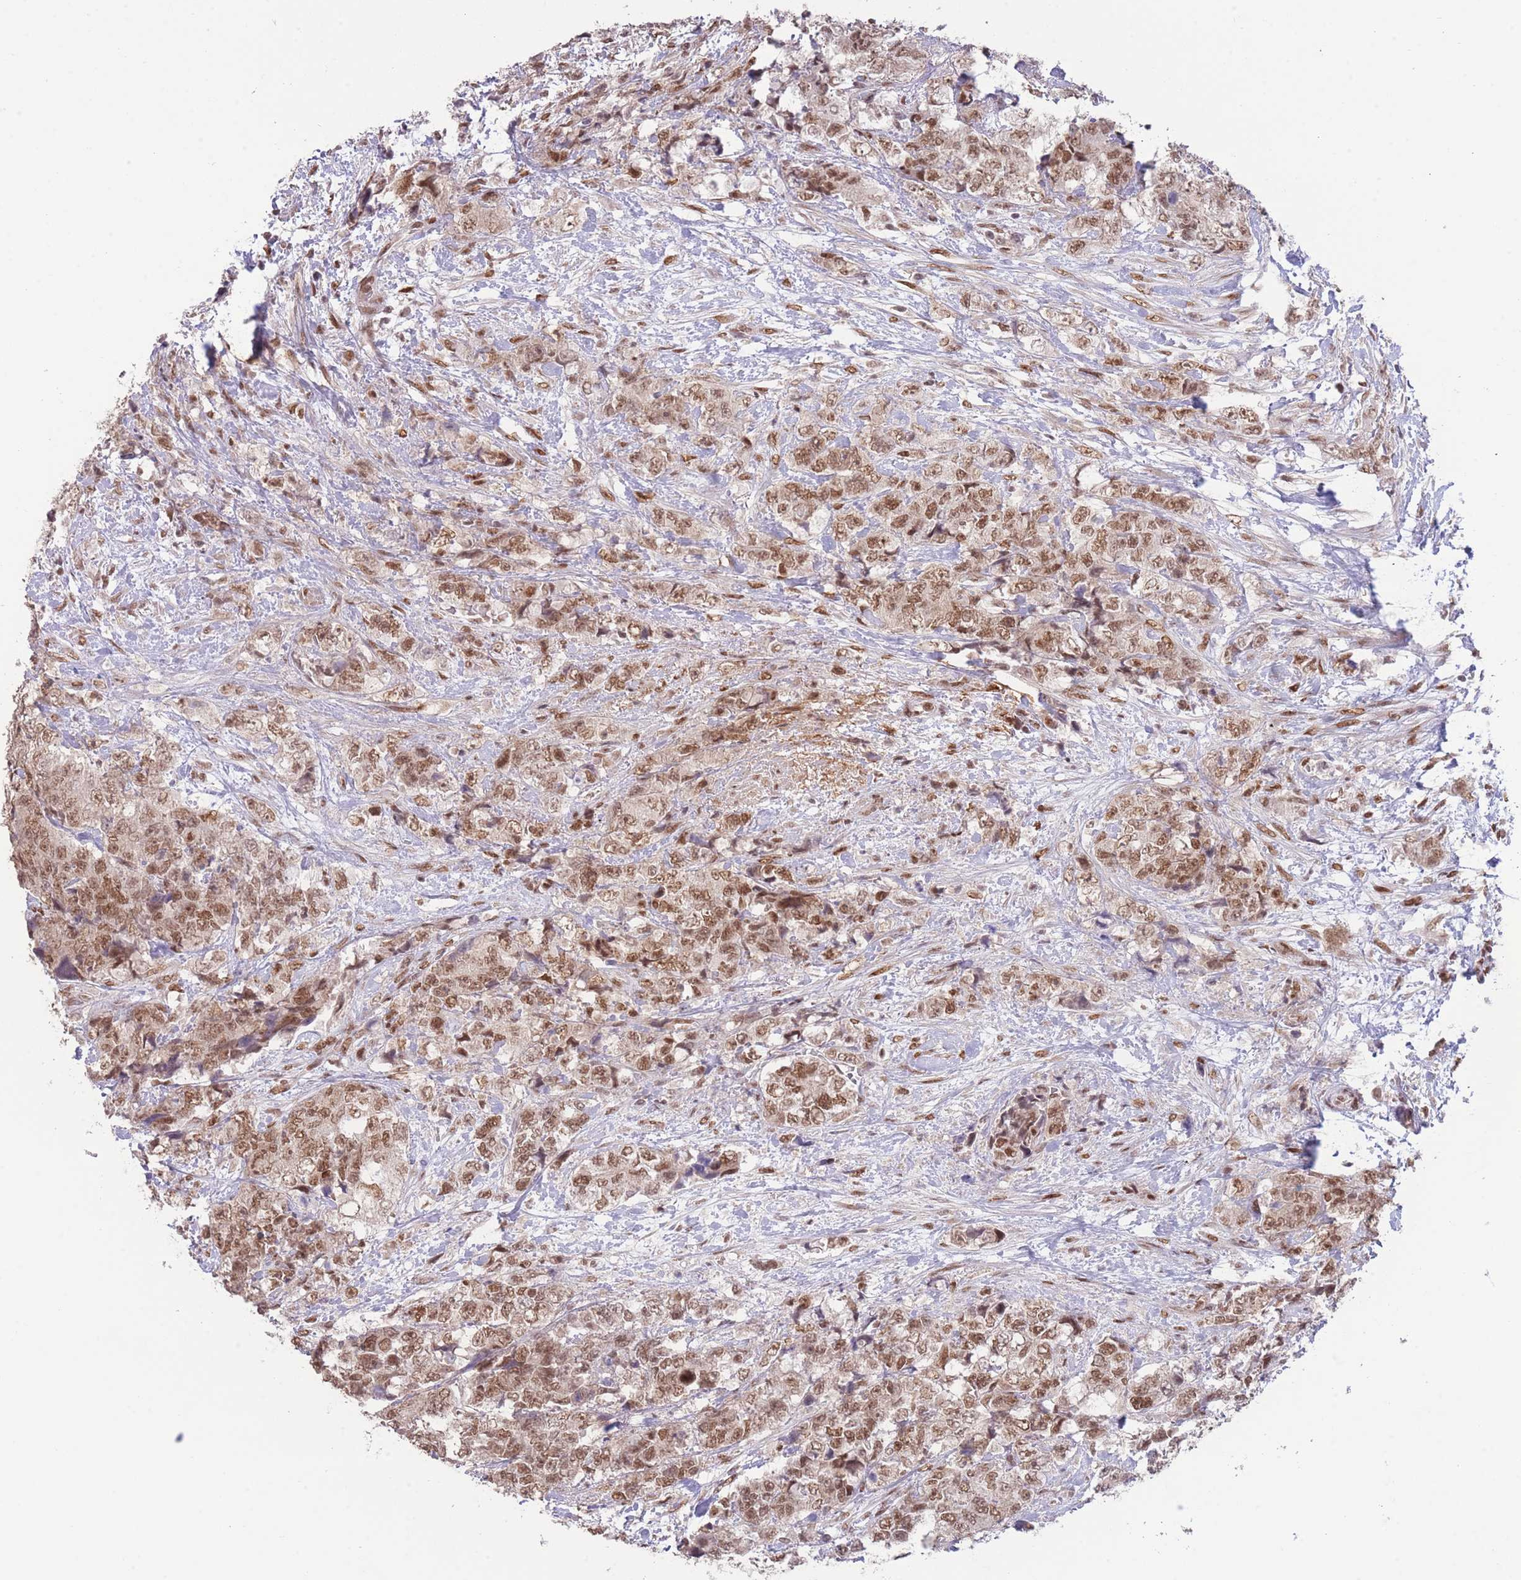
{"staining": {"intensity": "moderate", "quantity": ">75%", "location": "nuclear"}, "tissue": "urothelial cancer", "cell_type": "Tumor cells", "image_type": "cancer", "snomed": [{"axis": "morphology", "description": "Urothelial carcinoma, High grade"}, {"axis": "topography", "description": "Urinary bladder"}], "caption": "Protein expression analysis of human high-grade urothelial carcinoma reveals moderate nuclear positivity in about >75% of tumor cells. (brown staining indicates protein expression, while blue staining denotes nuclei).", "gene": "CARD8", "patient": {"sex": "female", "age": 78}}